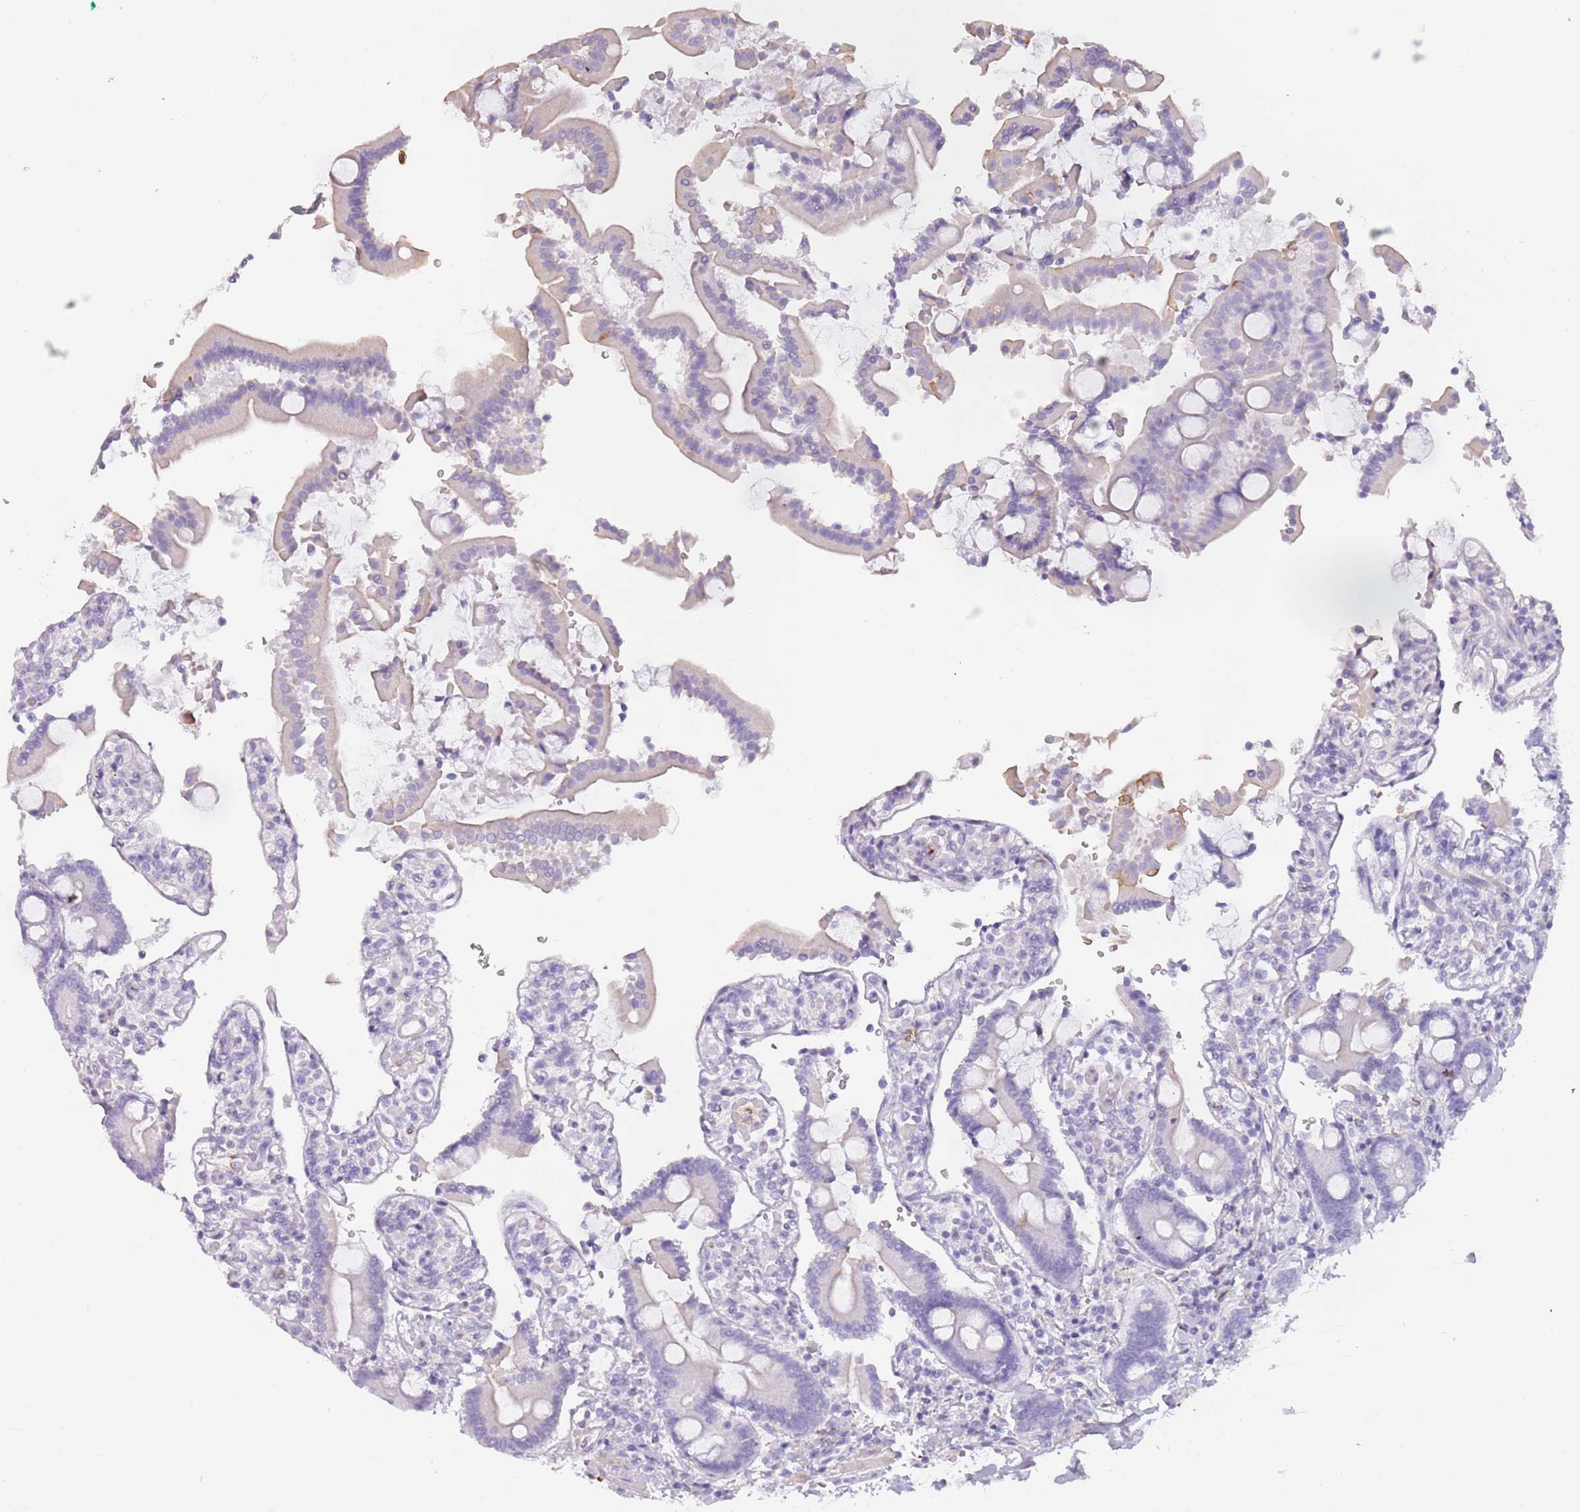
{"staining": {"intensity": "weak", "quantity": "<25%", "location": "cytoplasmic/membranous"}, "tissue": "duodenum", "cell_type": "Glandular cells", "image_type": "normal", "snomed": [{"axis": "morphology", "description": "Normal tissue, NOS"}, {"axis": "topography", "description": "Duodenum"}], "caption": "DAB (3,3'-diaminobenzidine) immunohistochemical staining of normal duodenum shows no significant expression in glandular cells.", "gene": "COLEC12", "patient": {"sex": "male", "age": 55}}